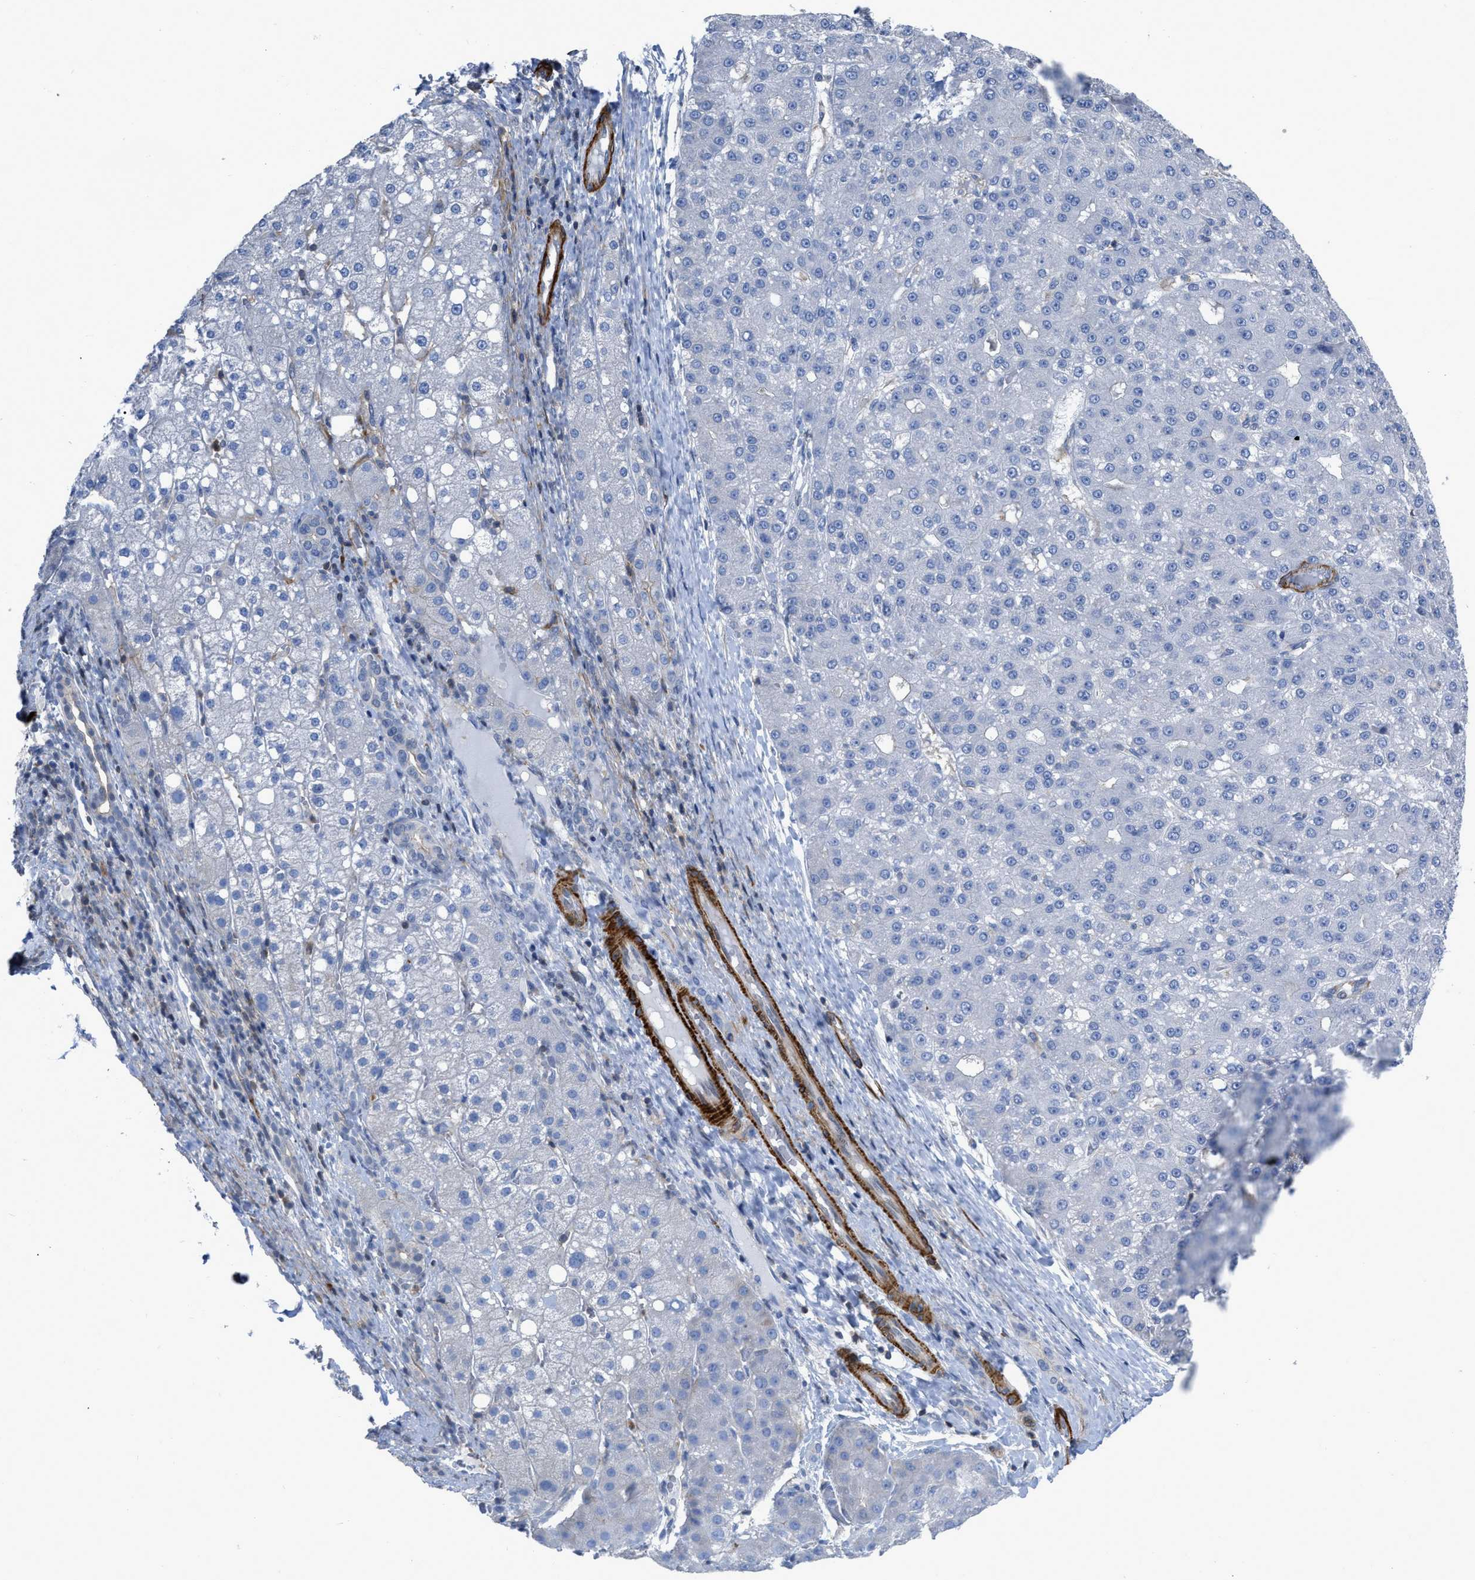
{"staining": {"intensity": "negative", "quantity": "none", "location": "none"}, "tissue": "liver cancer", "cell_type": "Tumor cells", "image_type": "cancer", "snomed": [{"axis": "morphology", "description": "Carcinoma, Hepatocellular, NOS"}, {"axis": "topography", "description": "Liver"}], "caption": "Image shows no significant protein expression in tumor cells of hepatocellular carcinoma (liver).", "gene": "PRMT2", "patient": {"sex": "male", "age": 67}}